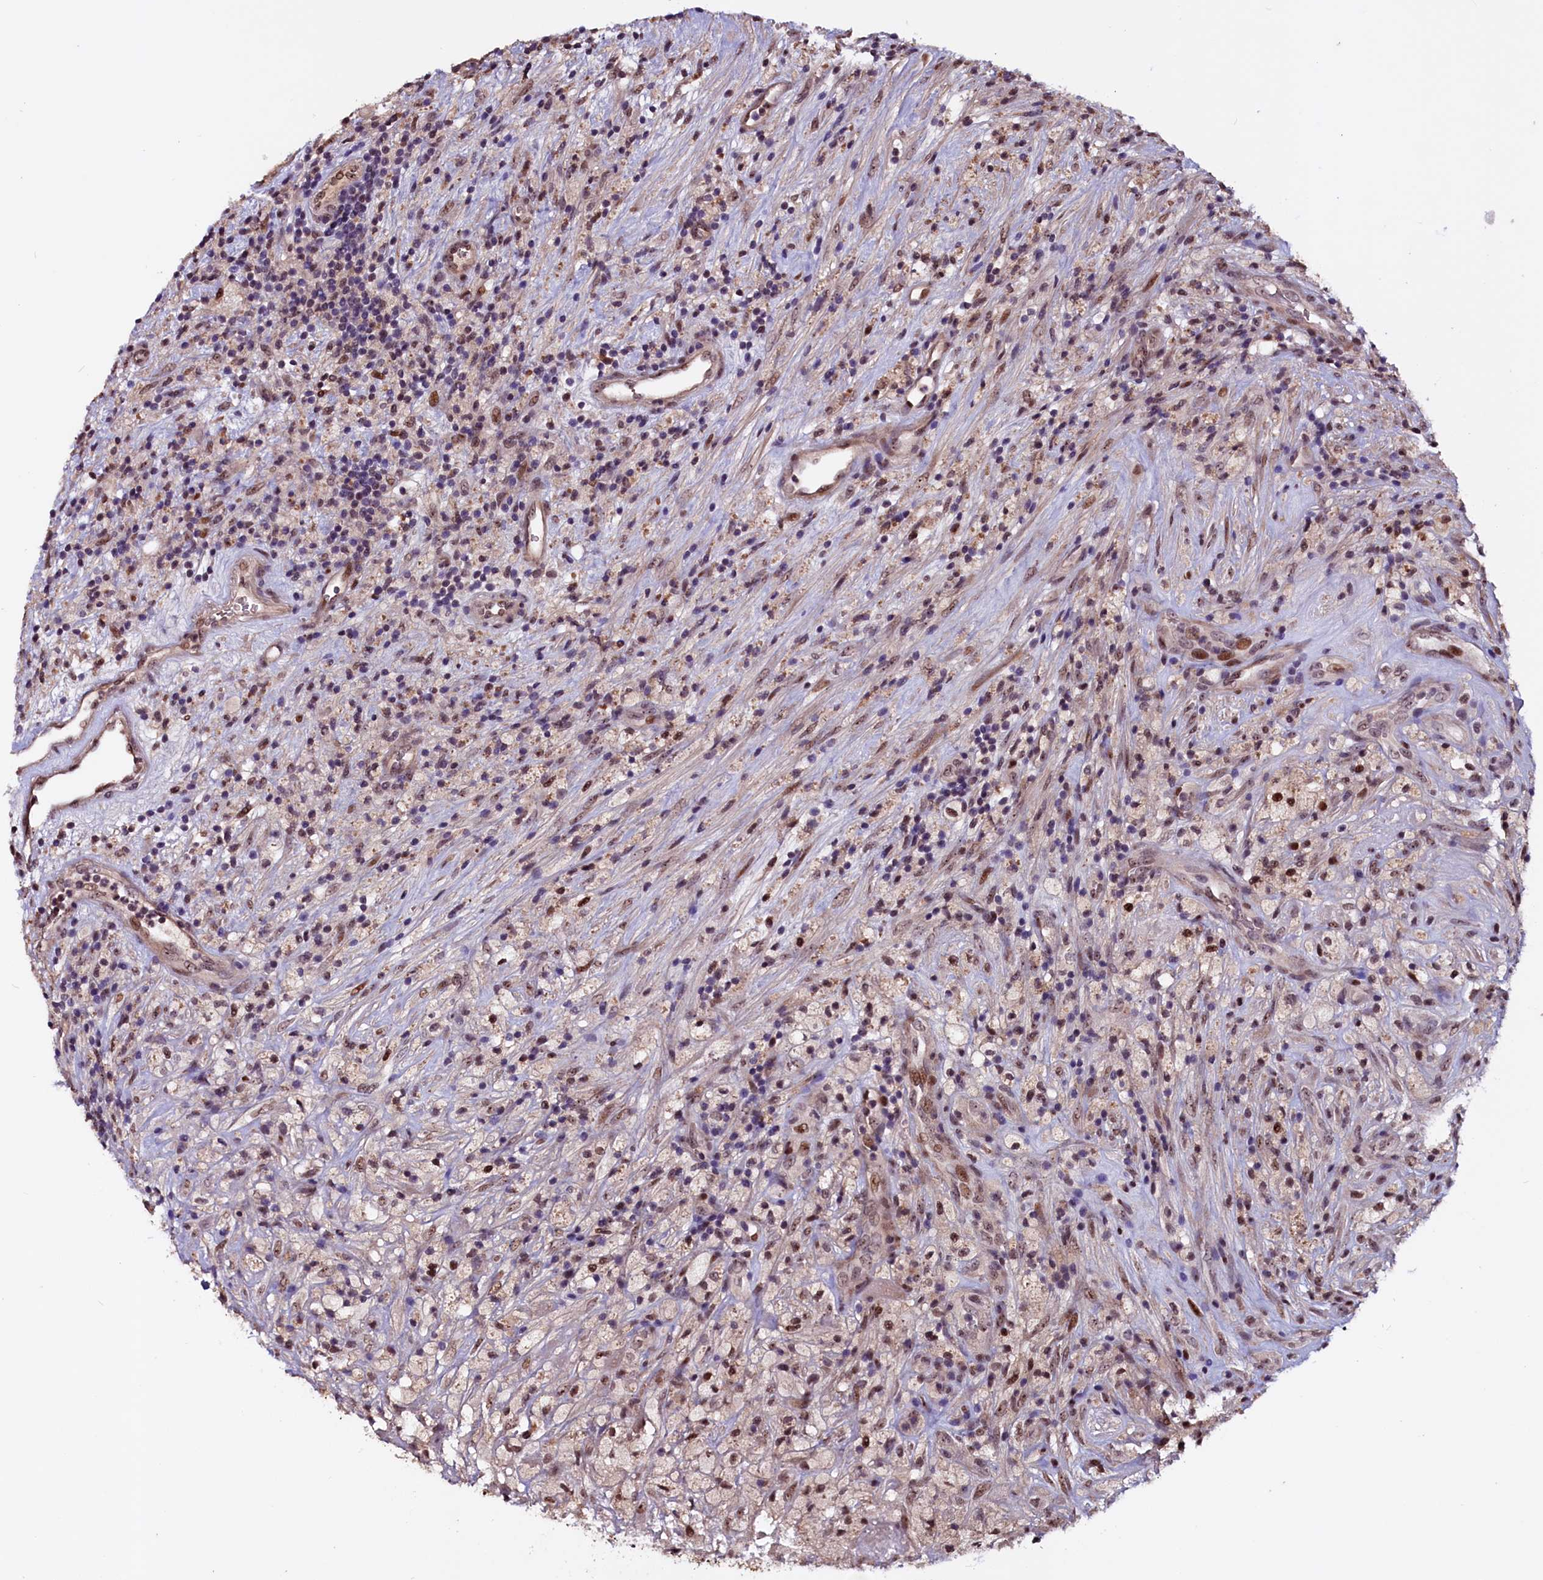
{"staining": {"intensity": "moderate", "quantity": "25%-75%", "location": "nuclear"}, "tissue": "glioma", "cell_type": "Tumor cells", "image_type": "cancer", "snomed": [{"axis": "morphology", "description": "Glioma, malignant, High grade"}, {"axis": "topography", "description": "Brain"}], "caption": "There is medium levels of moderate nuclear positivity in tumor cells of glioma, as demonstrated by immunohistochemical staining (brown color).", "gene": "RNMT", "patient": {"sex": "male", "age": 69}}